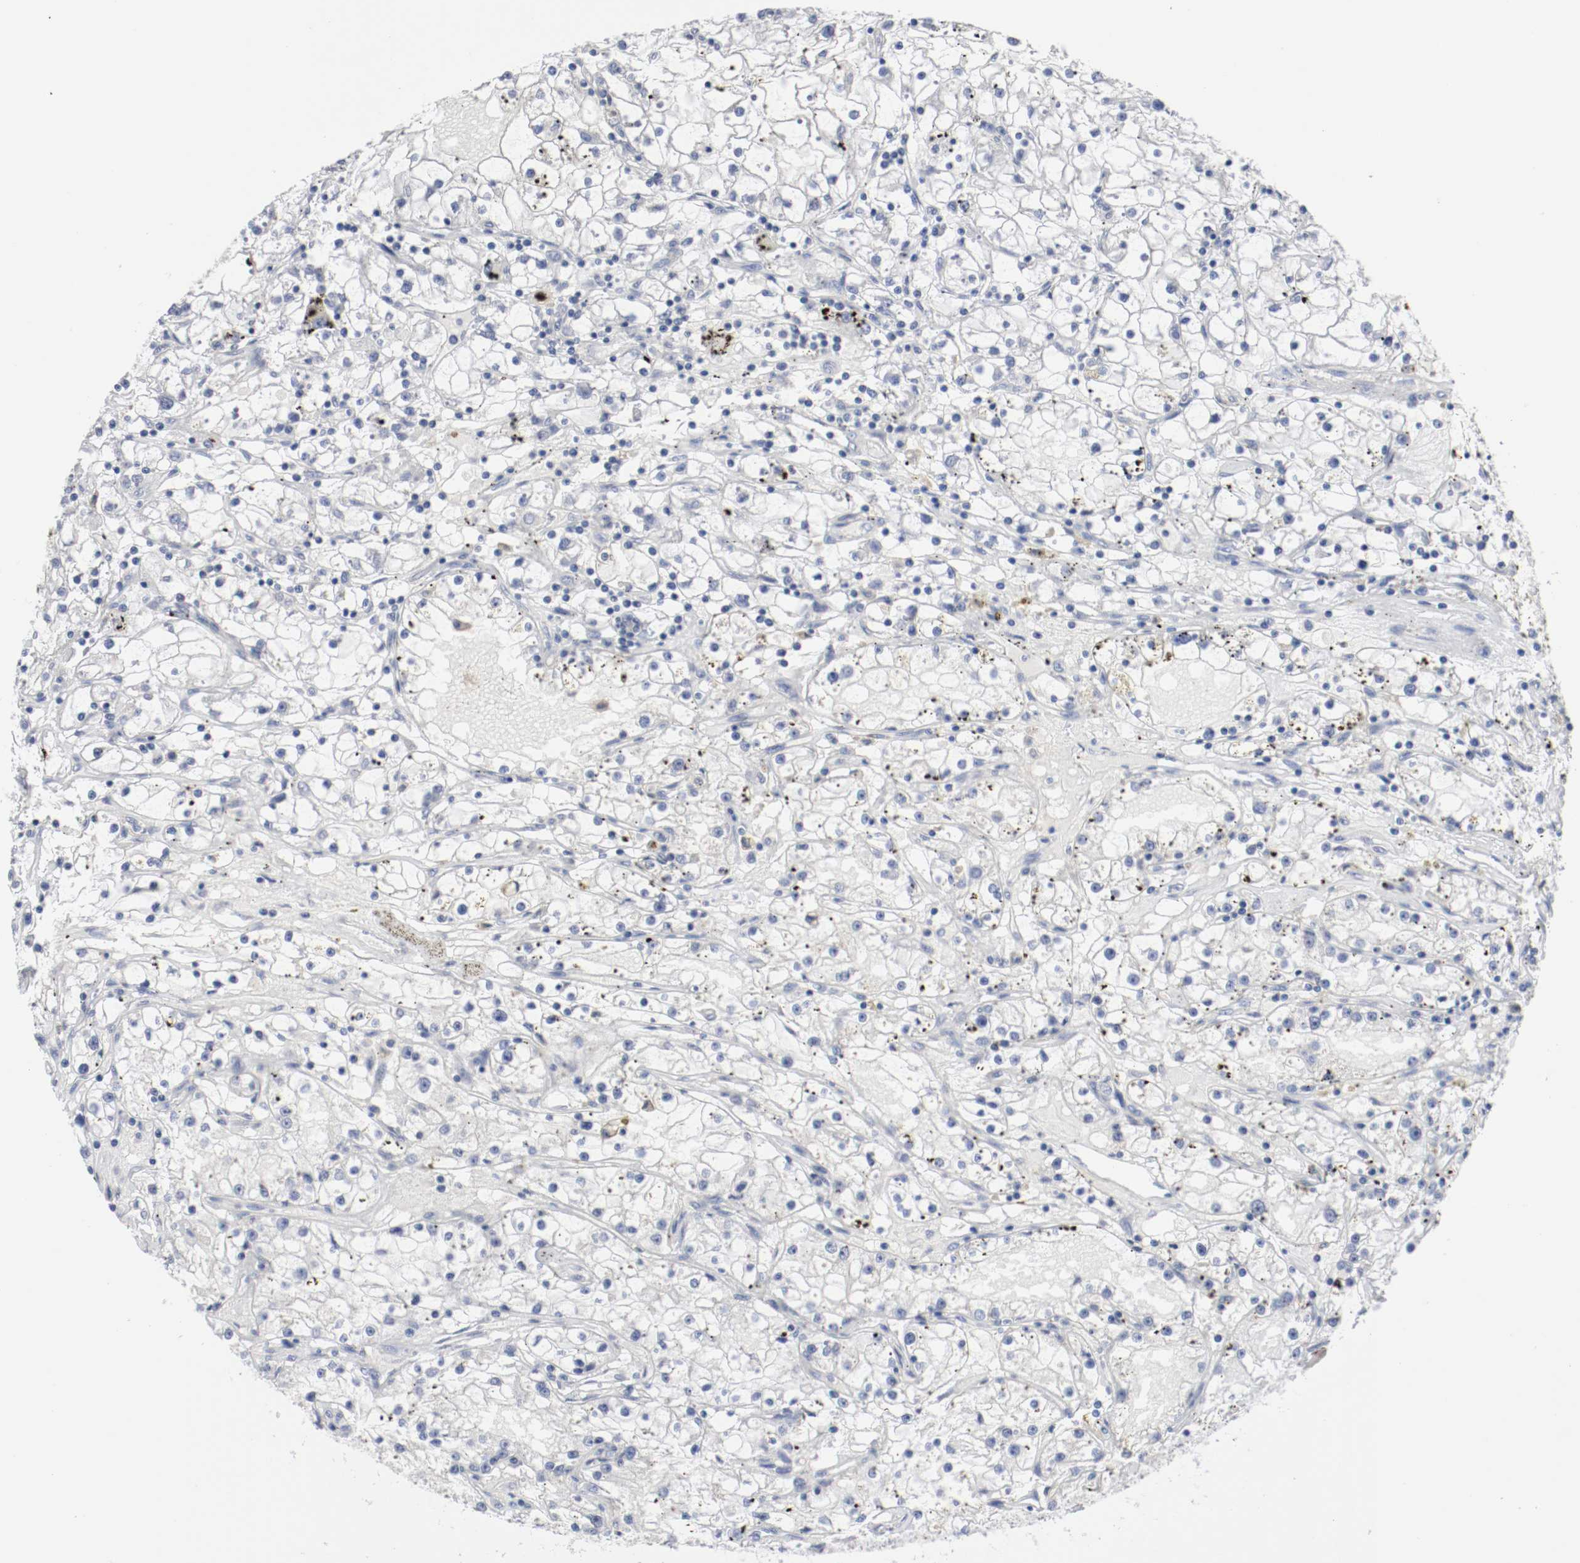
{"staining": {"intensity": "negative", "quantity": "none", "location": "none"}, "tissue": "renal cancer", "cell_type": "Tumor cells", "image_type": "cancer", "snomed": [{"axis": "morphology", "description": "Adenocarcinoma, NOS"}, {"axis": "topography", "description": "Kidney"}], "caption": "This is an immunohistochemistry micrograph of human renal adenocarcinoma. There is no staining in tumor cells.", "gene": "CEBPE", "patient": {"sex": "male", "age": 56}}